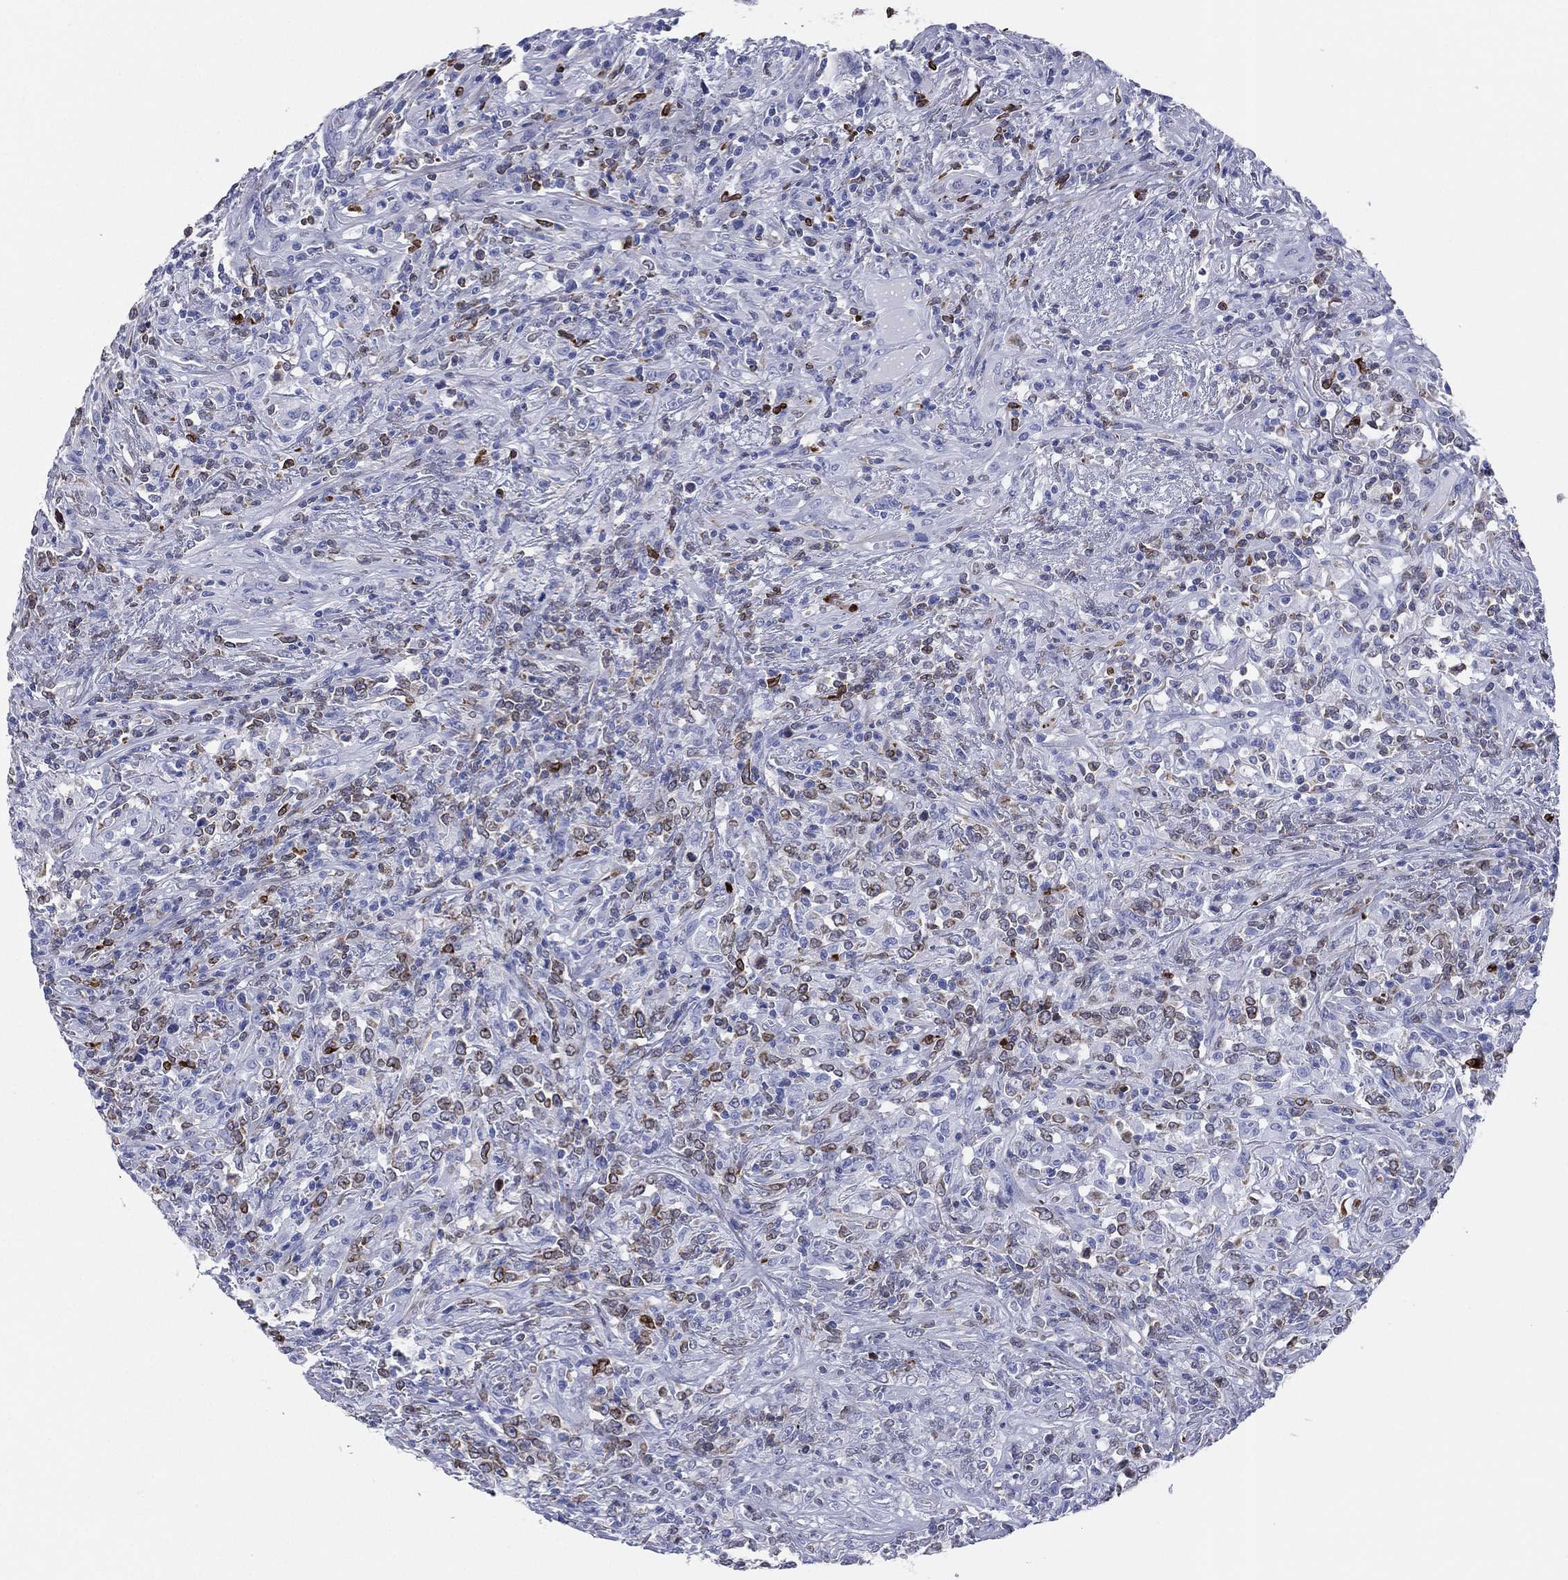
{"staining": {"intensity": "moderate", "quantity": "<25%", "location": "cytoplasmic/membranous"}, "tissue": "lymphoma", "cell_type": "Tumor cells", "image_type": "cancer", "snomed": [{"axis": "morphology", "description": "Malignant lymphoma, non-Hodgkin's type, High grade"}, {"axis": "topography", "description": "Lung"}], "caption": "Immunohistochemistry (IHC) photomicrograph of neoplastic tissue: human high-grade malignant lymphoma, non-Hodgkin's type stained using IHC displays low levels of moderate protein expression localized specifically in the cytoplasmic/membranous of tumor cells, appearing as a cytoplasmic/membranous brown color.", "gene": "CD79A", "patient": {"sex": "male", "age": 79}}